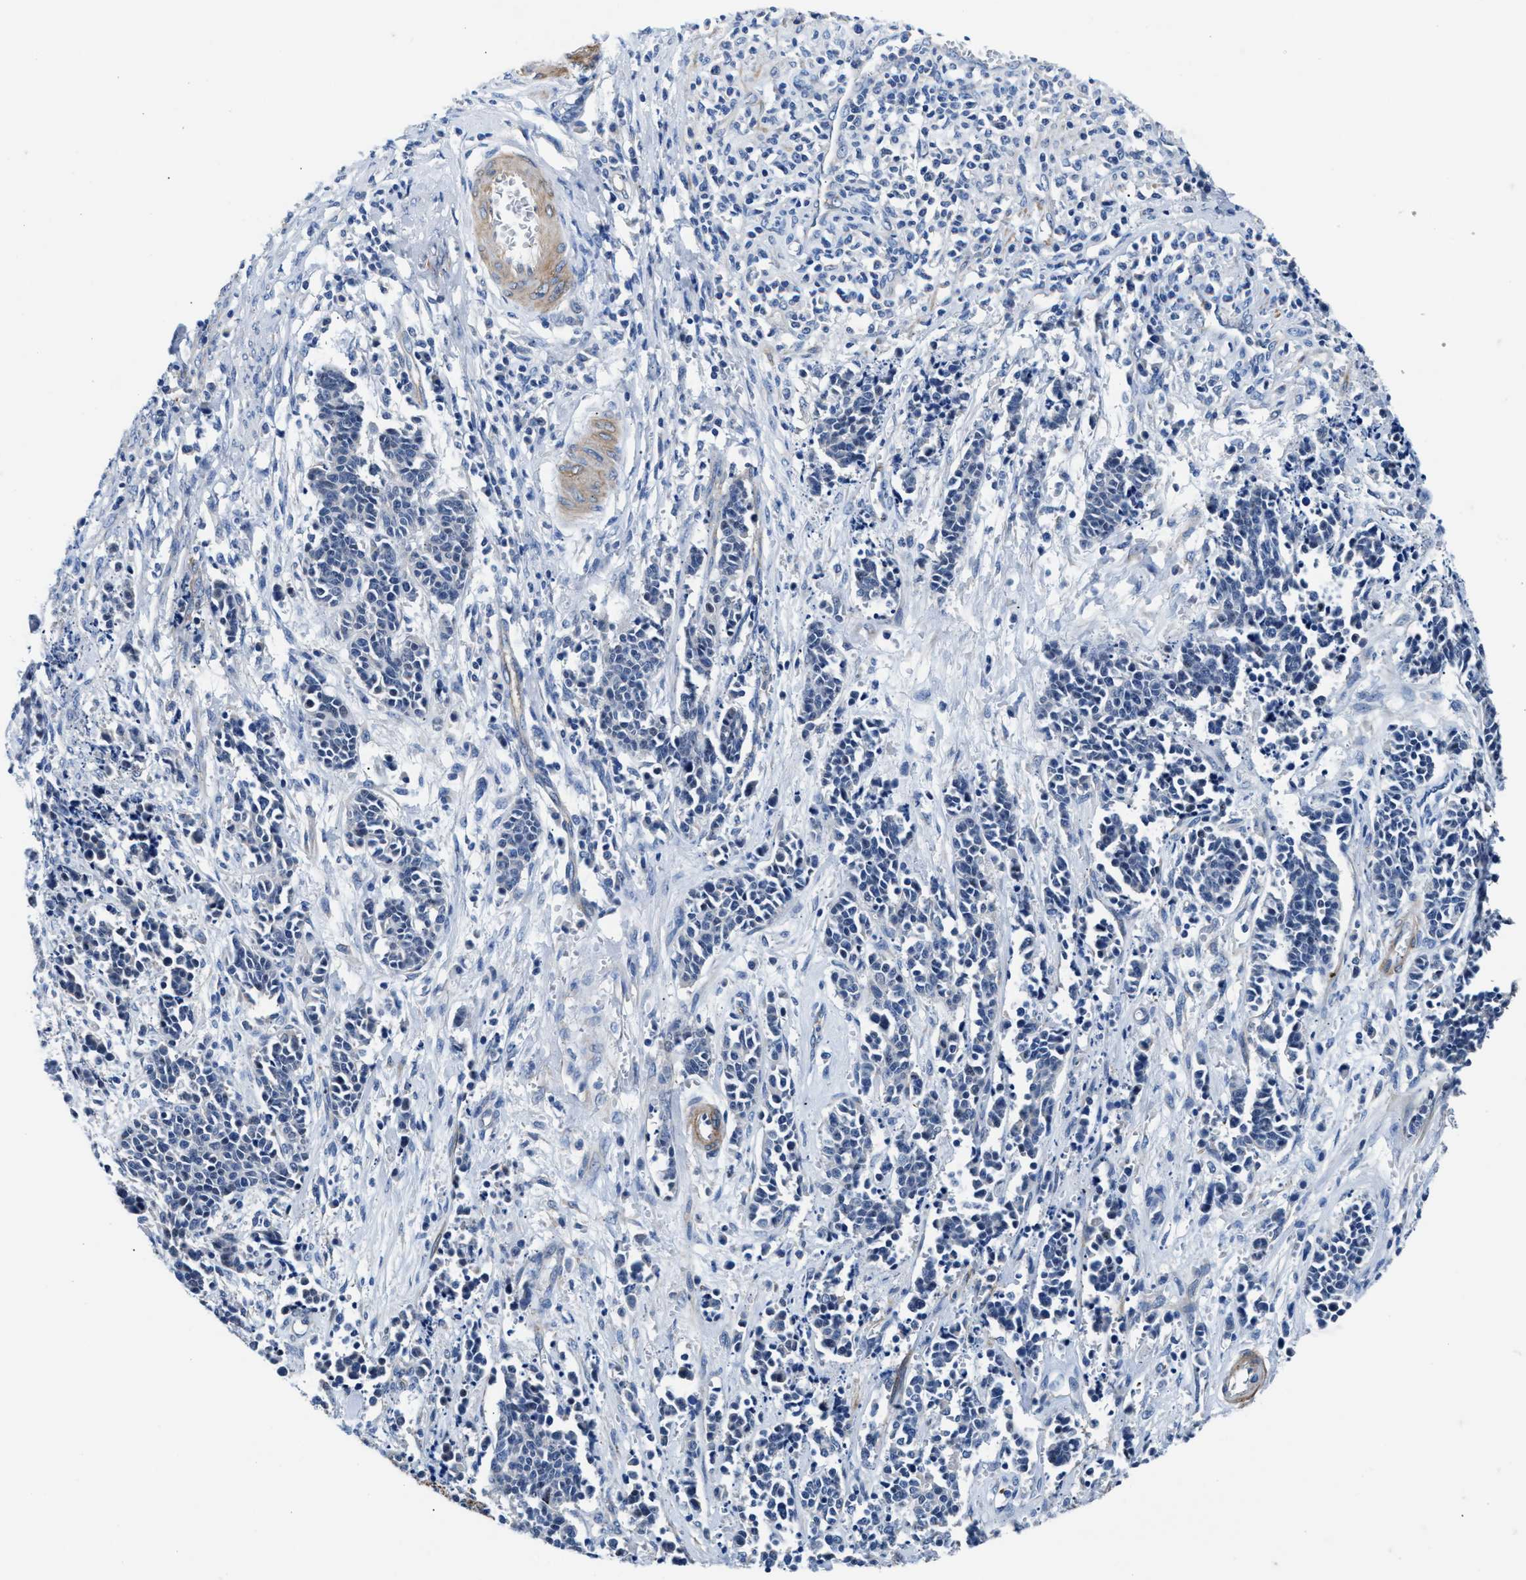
{"staining": {"intensity": "negative", "quantity": "none", "location": "none"}, "tissue": "cervical cancer", "cell_type": "Tumor cells", "image_type": "cancer", "snomed": [{"axis": "morphology", "description": "Squamous cell carcinoma, NOS"}, {"axis": "topography", "description": "Cervix"}], "caption": "This is an immunohistochemistry image of human cervical squamous cell carcinoma. There is no expression in tumor cells.", "gene": "PARG", "patient": {"sex": "female", "age": 35}}